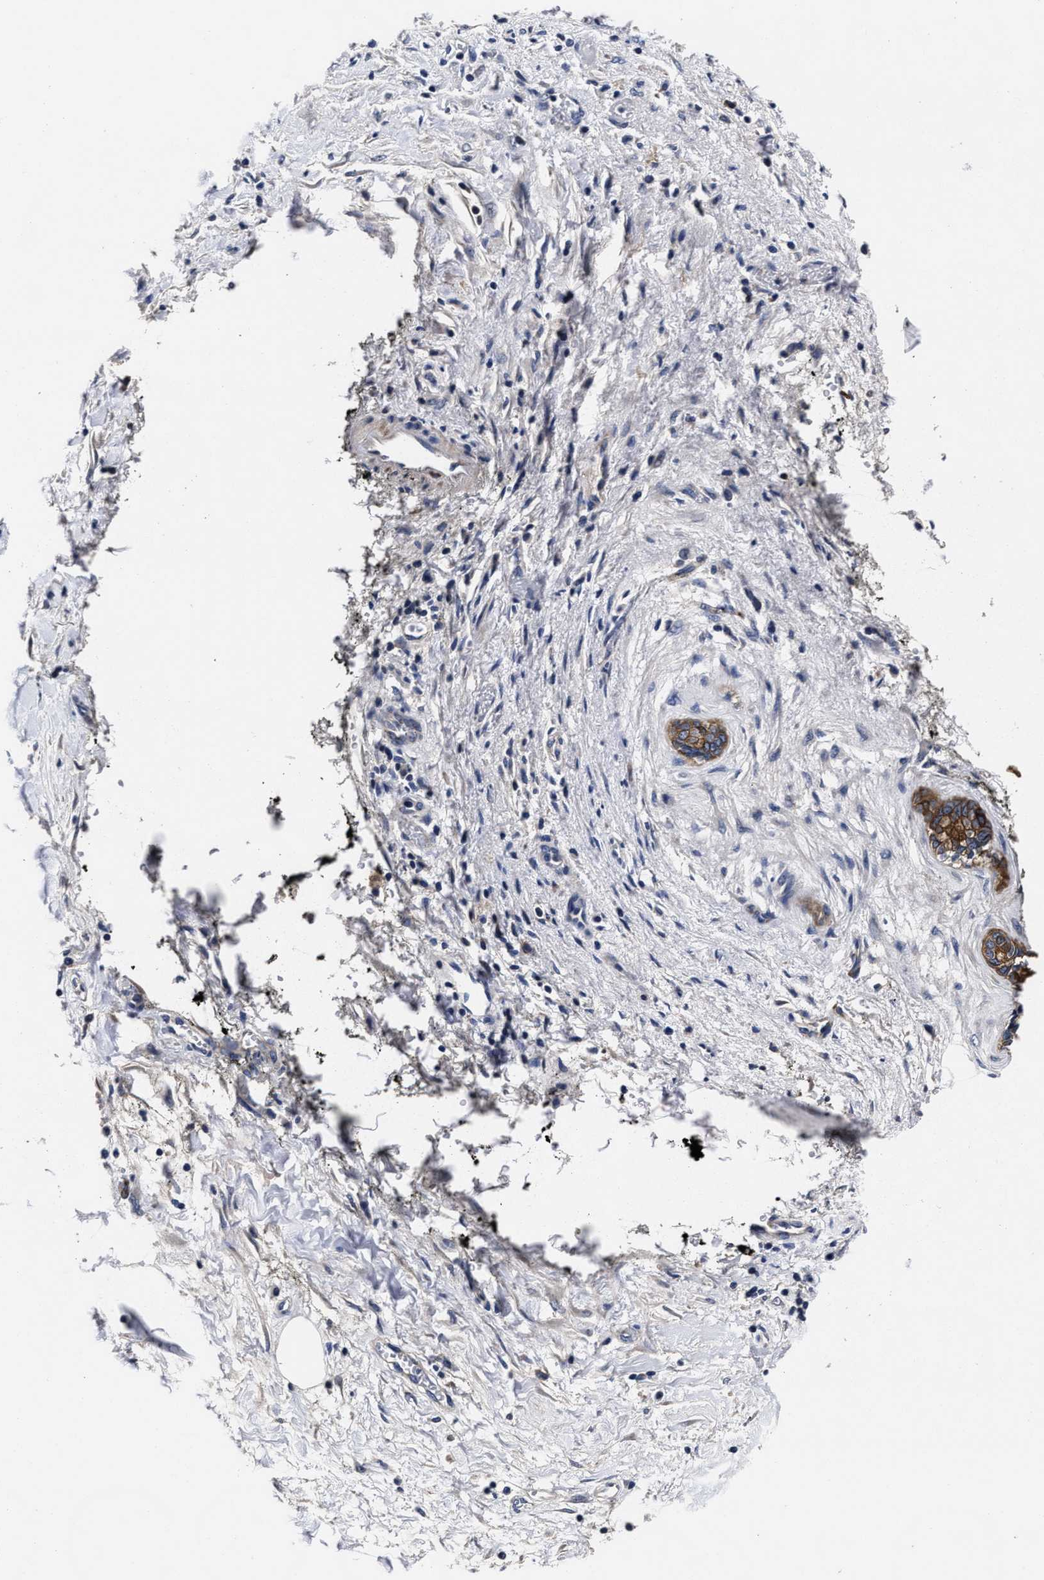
{"staining": {"intensity": "moderate", "quantity": "25%-75%", "location": "cytoplasmic/membranous"}, "tissue": "pancreatic cancer", "cell_type": "Tumor cells", "image_type": "cancer", "snomed": [{"axis": "morphology", "description": "Normal tissue, NOS"}, {"axis": "morphology", "description": "Adenocarcinoma, NOS"}, {"axis": "topography", "description": "Pancreas"}, {"axis": "topography", "description": "Duodenum"}], "caption": "This is an image of IHC staining of pancreatic adenocarcinoma, which shows moderate positivity in the cytoplasmic/membranous of tumor cells.", "gene": "OLFML2A", "patient": {"sex": "female", "age": 60}}